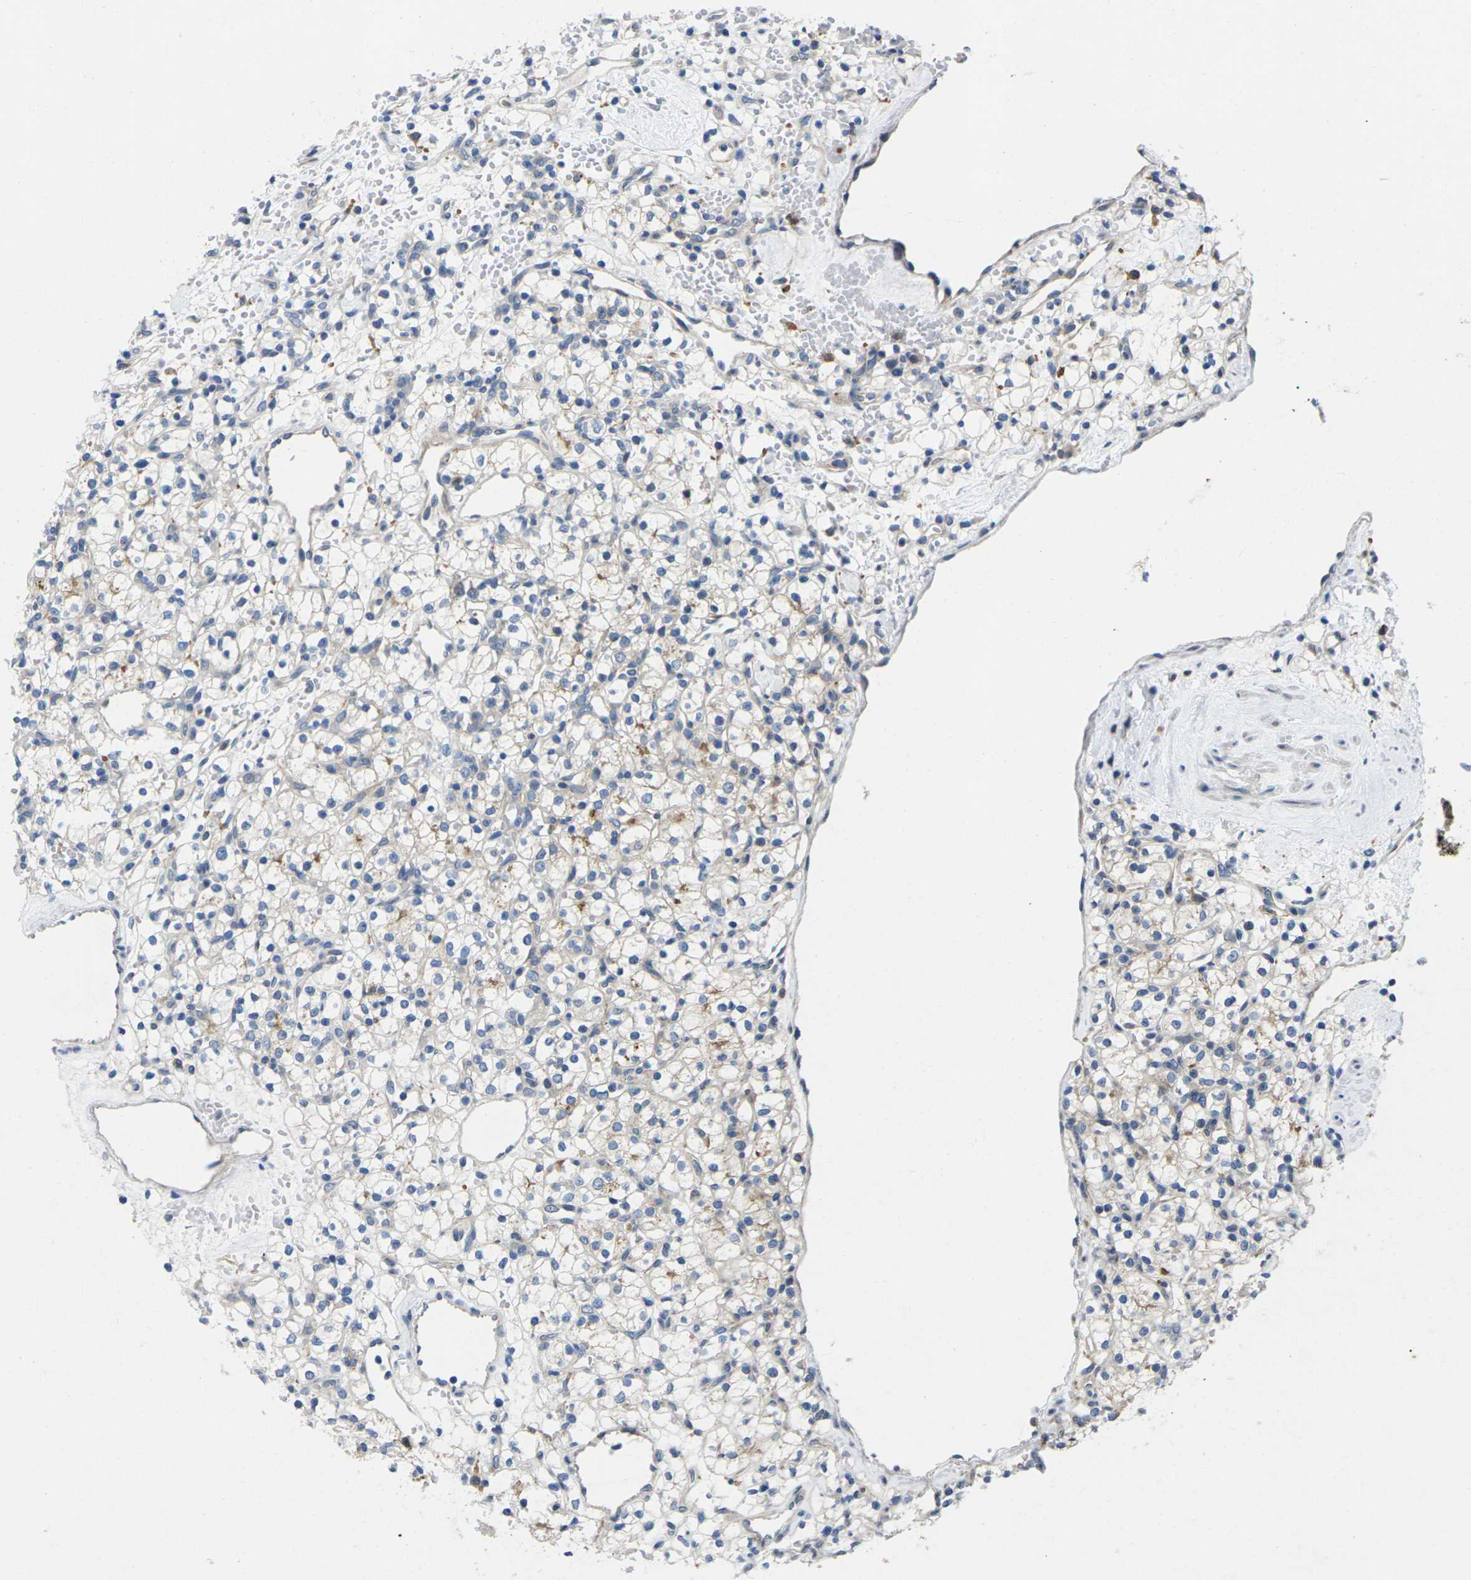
{"staining": {"intensity": "weak", "quantity": "<25%", "location": "cytoplasmic/membranous"}, "tissue": "renal cancer", "cell_type": "Tumor cells", "image_type": "cancer", "snomed": [{"axis": "morphology", "description": "Adenocarcinoma, NOS"}, {"axis": "topography", "description": "Kidney"}], "caption": "Immunohistochemistry (IHC) of adenocarcinoma (renal) demonstrates no positivity in tumor cells.", "gene": "SCNN1A", "patient": {"sex": "female", "age": 60}}